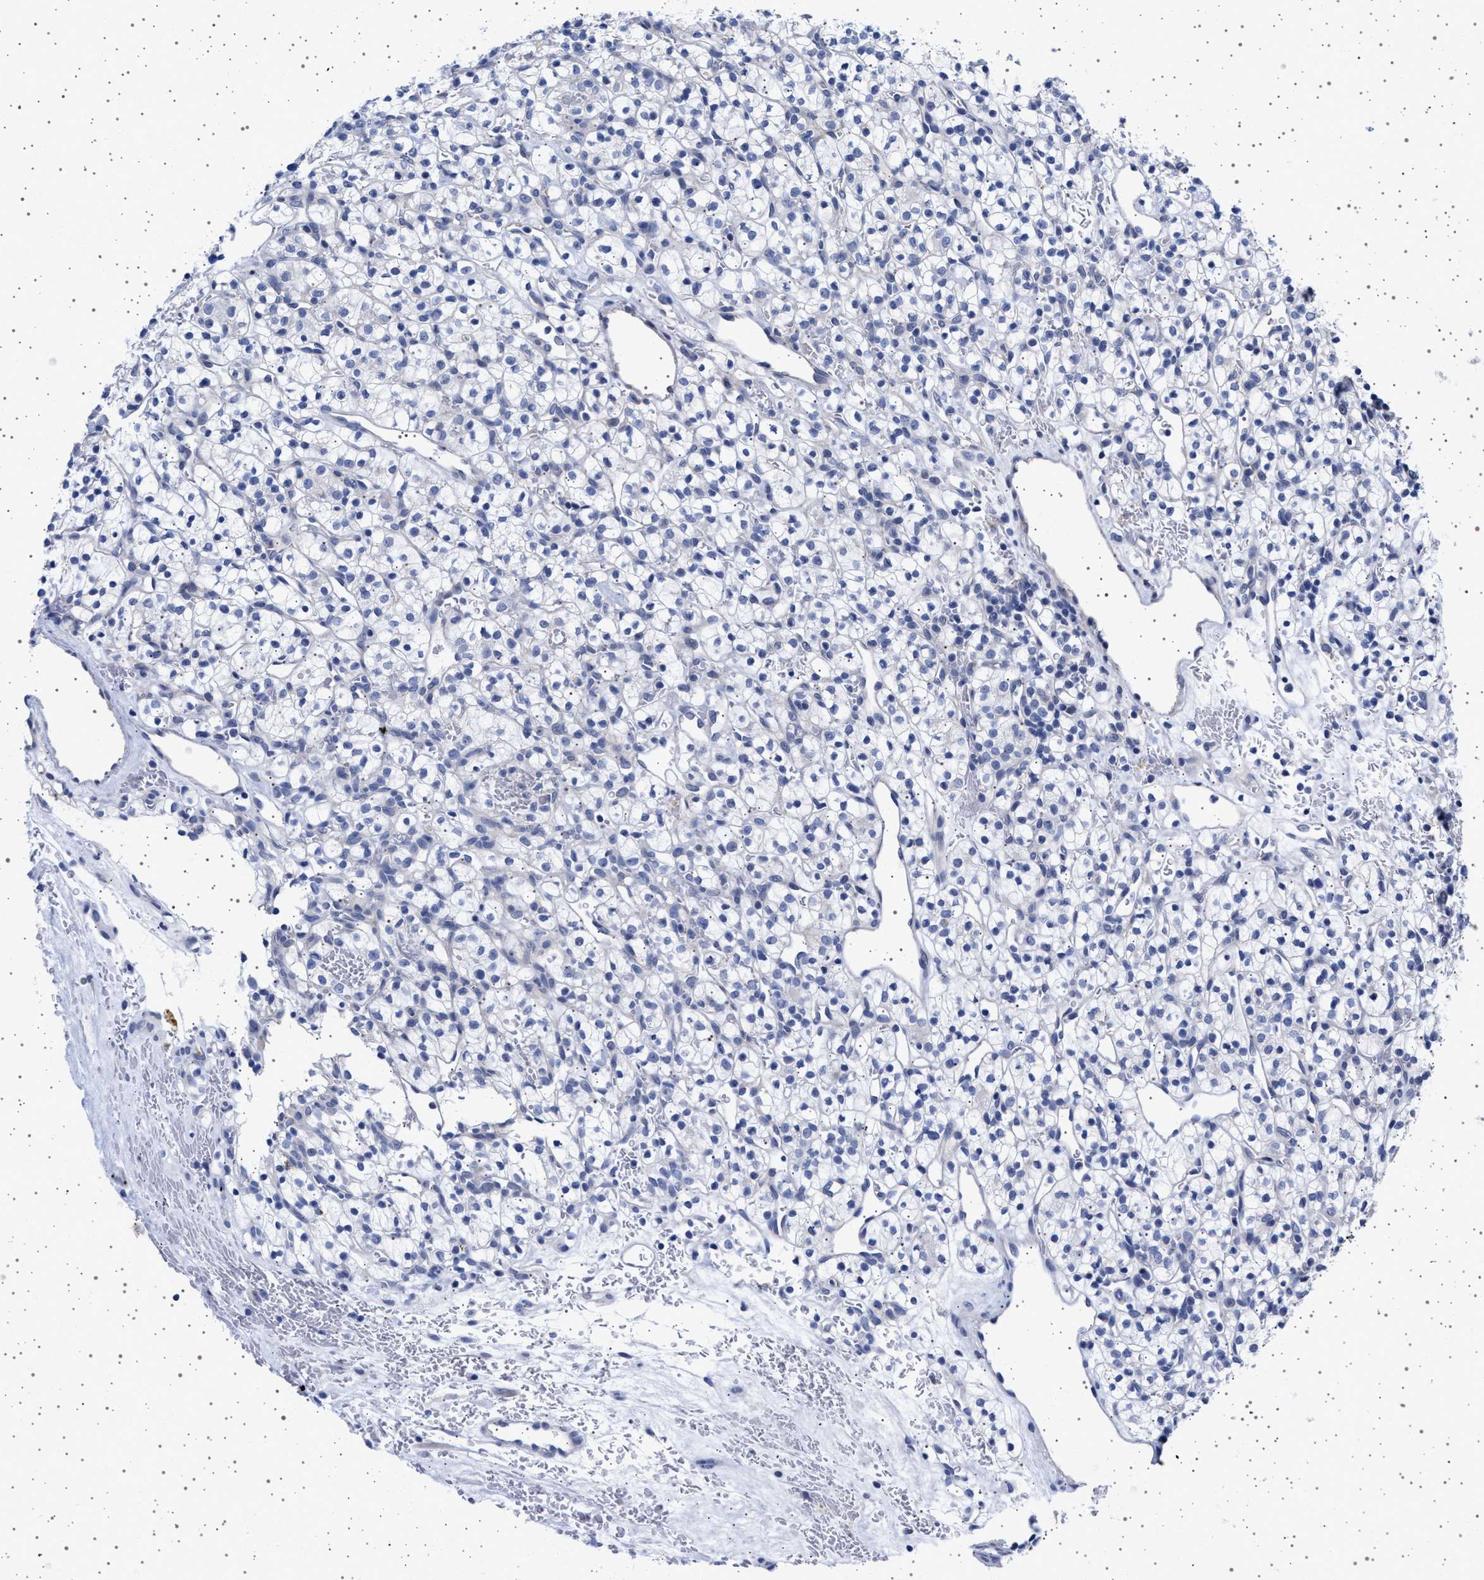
{"staining": {"intensity": "negative", "quantity": "none", "location": "none"}, "tissue": "renal cancer", "cell_type": "Tumor cells", "image_type": "cancer", "snomed": [{"axis": "morphology", "description": "Adenocarcinoma, NOS"}, {"axis": "topography", "description": "Kidney"}], "caption": "Adenocarcinoma (renal) was stained to show a protein in brown. There is no significant expression in tumor cells.", "gene": "TRMT10B", "patient": {"sex": "female", "age": 57}}